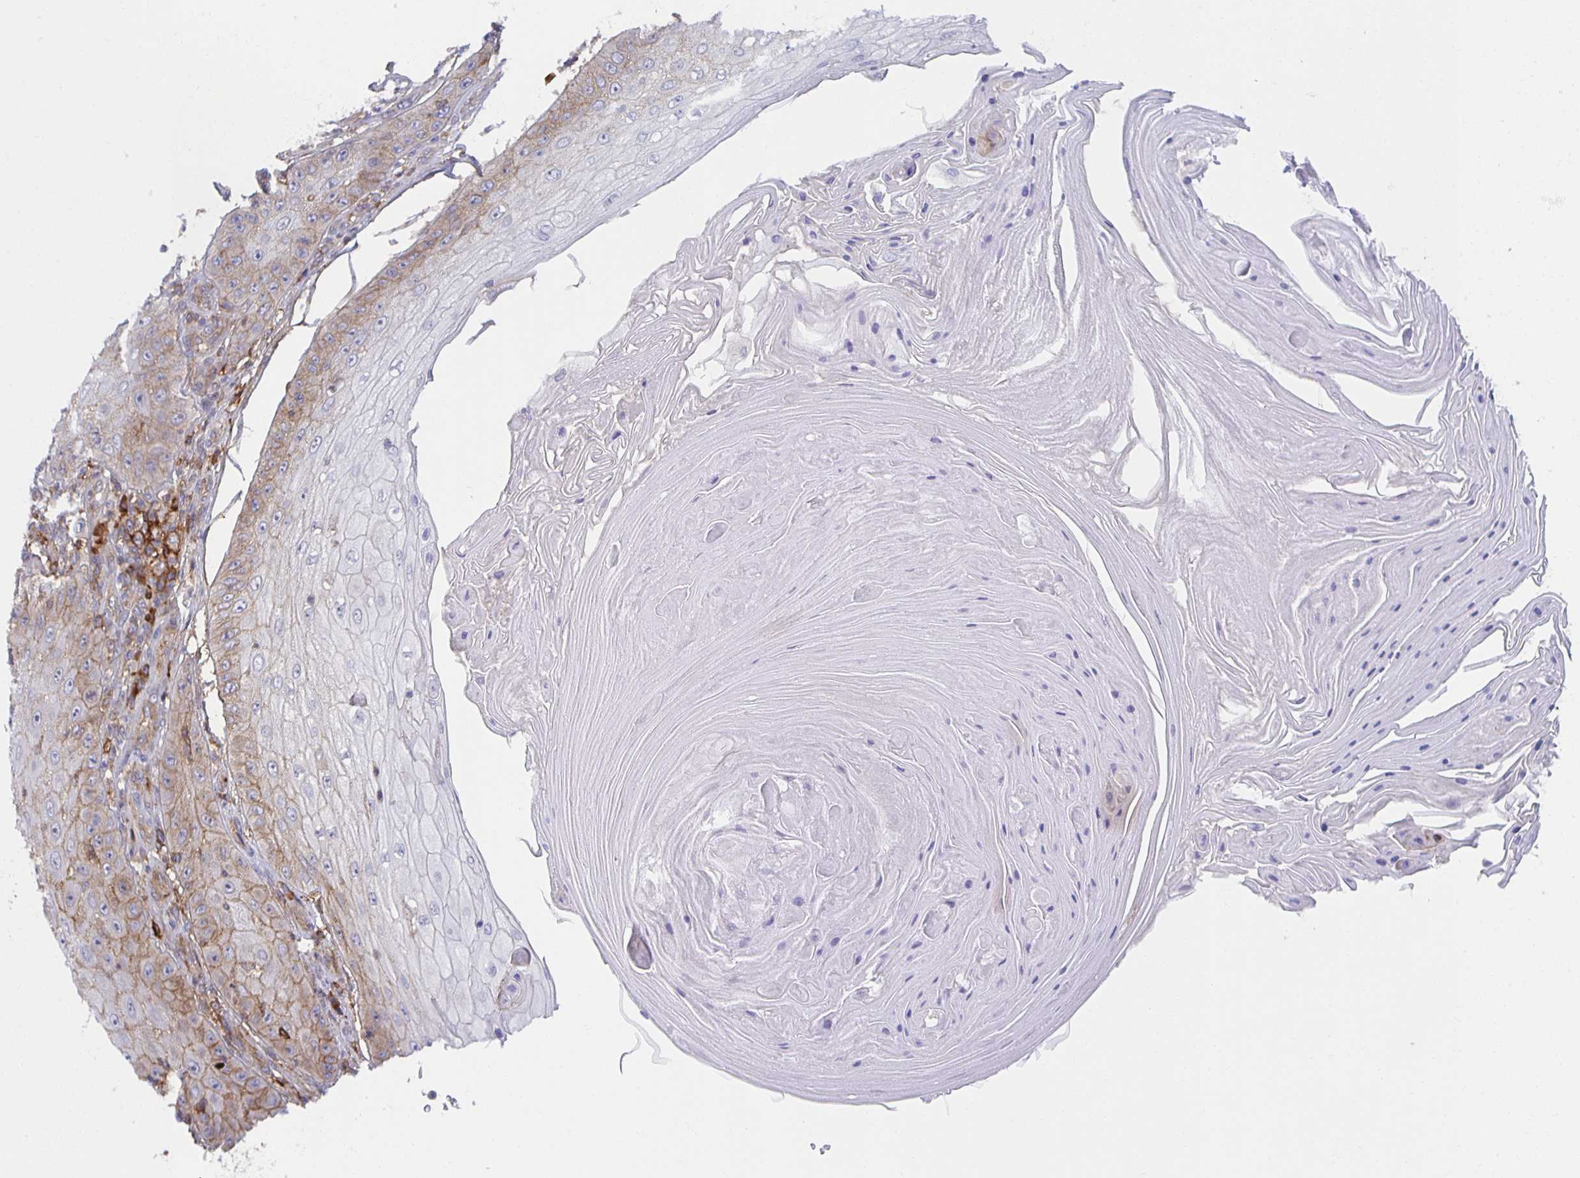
{"staining": {"intensity": "weak", "quantity": "25%-75%", "location": "cytoplasmic/membranous"}, "tissue": "skin cancer", "cell_type": "Tumor cells", "image_type": "cancer", "snomed": [{"axis": "morphology", "description": "Squamous cell carcinoma, NOS"}, {"axis": "topography", "description": "Skin"}], "caption": "Tumor cells reveal low levels of weak cytoplasmic/membranous staining in about 25%-75% of cells in squamous cell carcinoma (skin). (DAB IHC, brown staining for protein, blue staining for nuclei).", "gene": "BAD", "patient": {"sex": "male", "age": 70}}